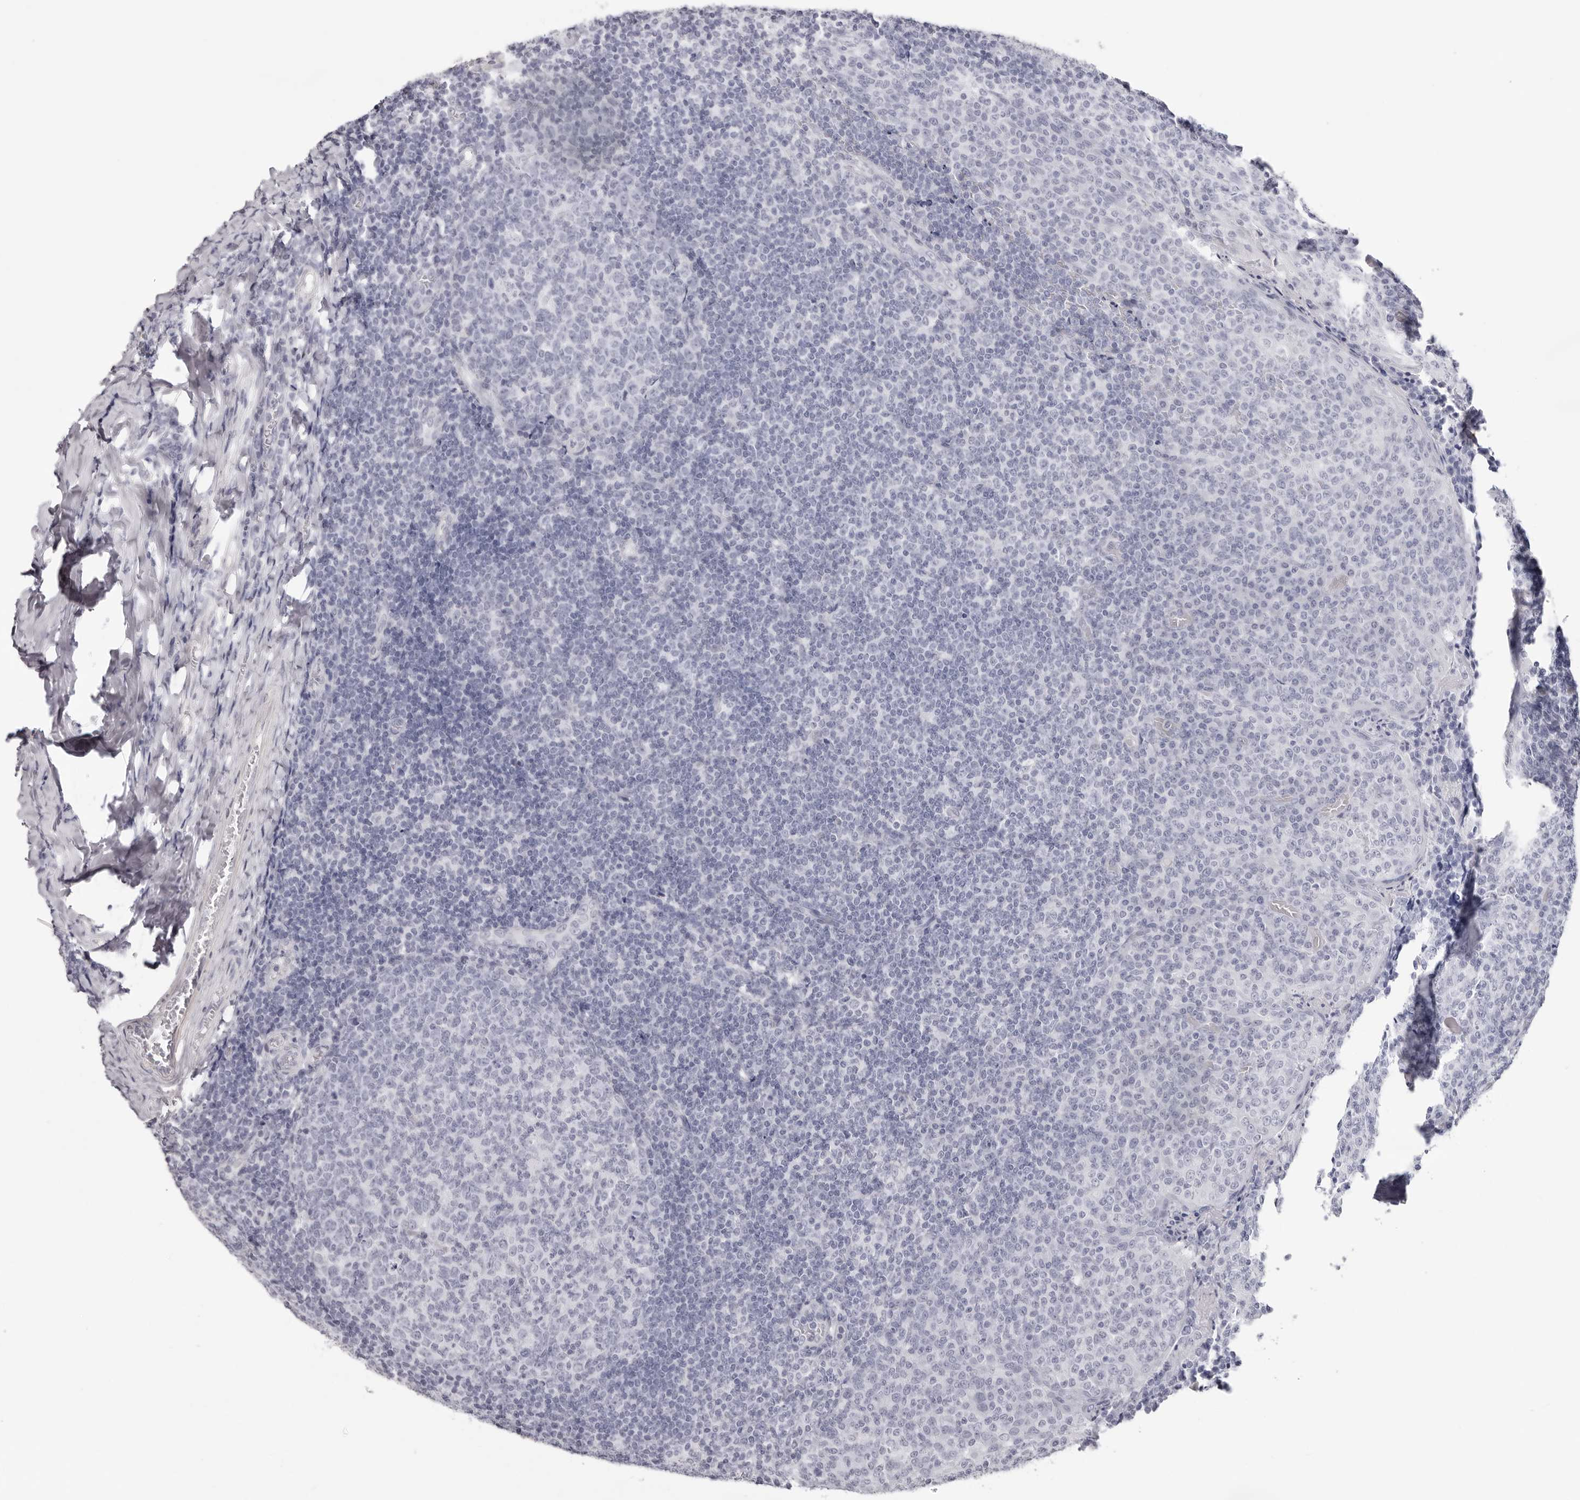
{"staining": {"intensity": "negative", "quantity": "none", "location": "none"}, "tissue": "tonsil", "cell_type": "Germinal center cells", "image_type": "normal", "snomed": [{"axis": "morphology", "description": "Normal tissue, NOS"}, {"axis": "topography", "description": "Tonsil"}], "caption": "Micrograph shows no significant protein staining in germinal center cells of unremarkable tonsil.", "gene": "INSL3", "patient": {"sex": "female", "age": 19}}